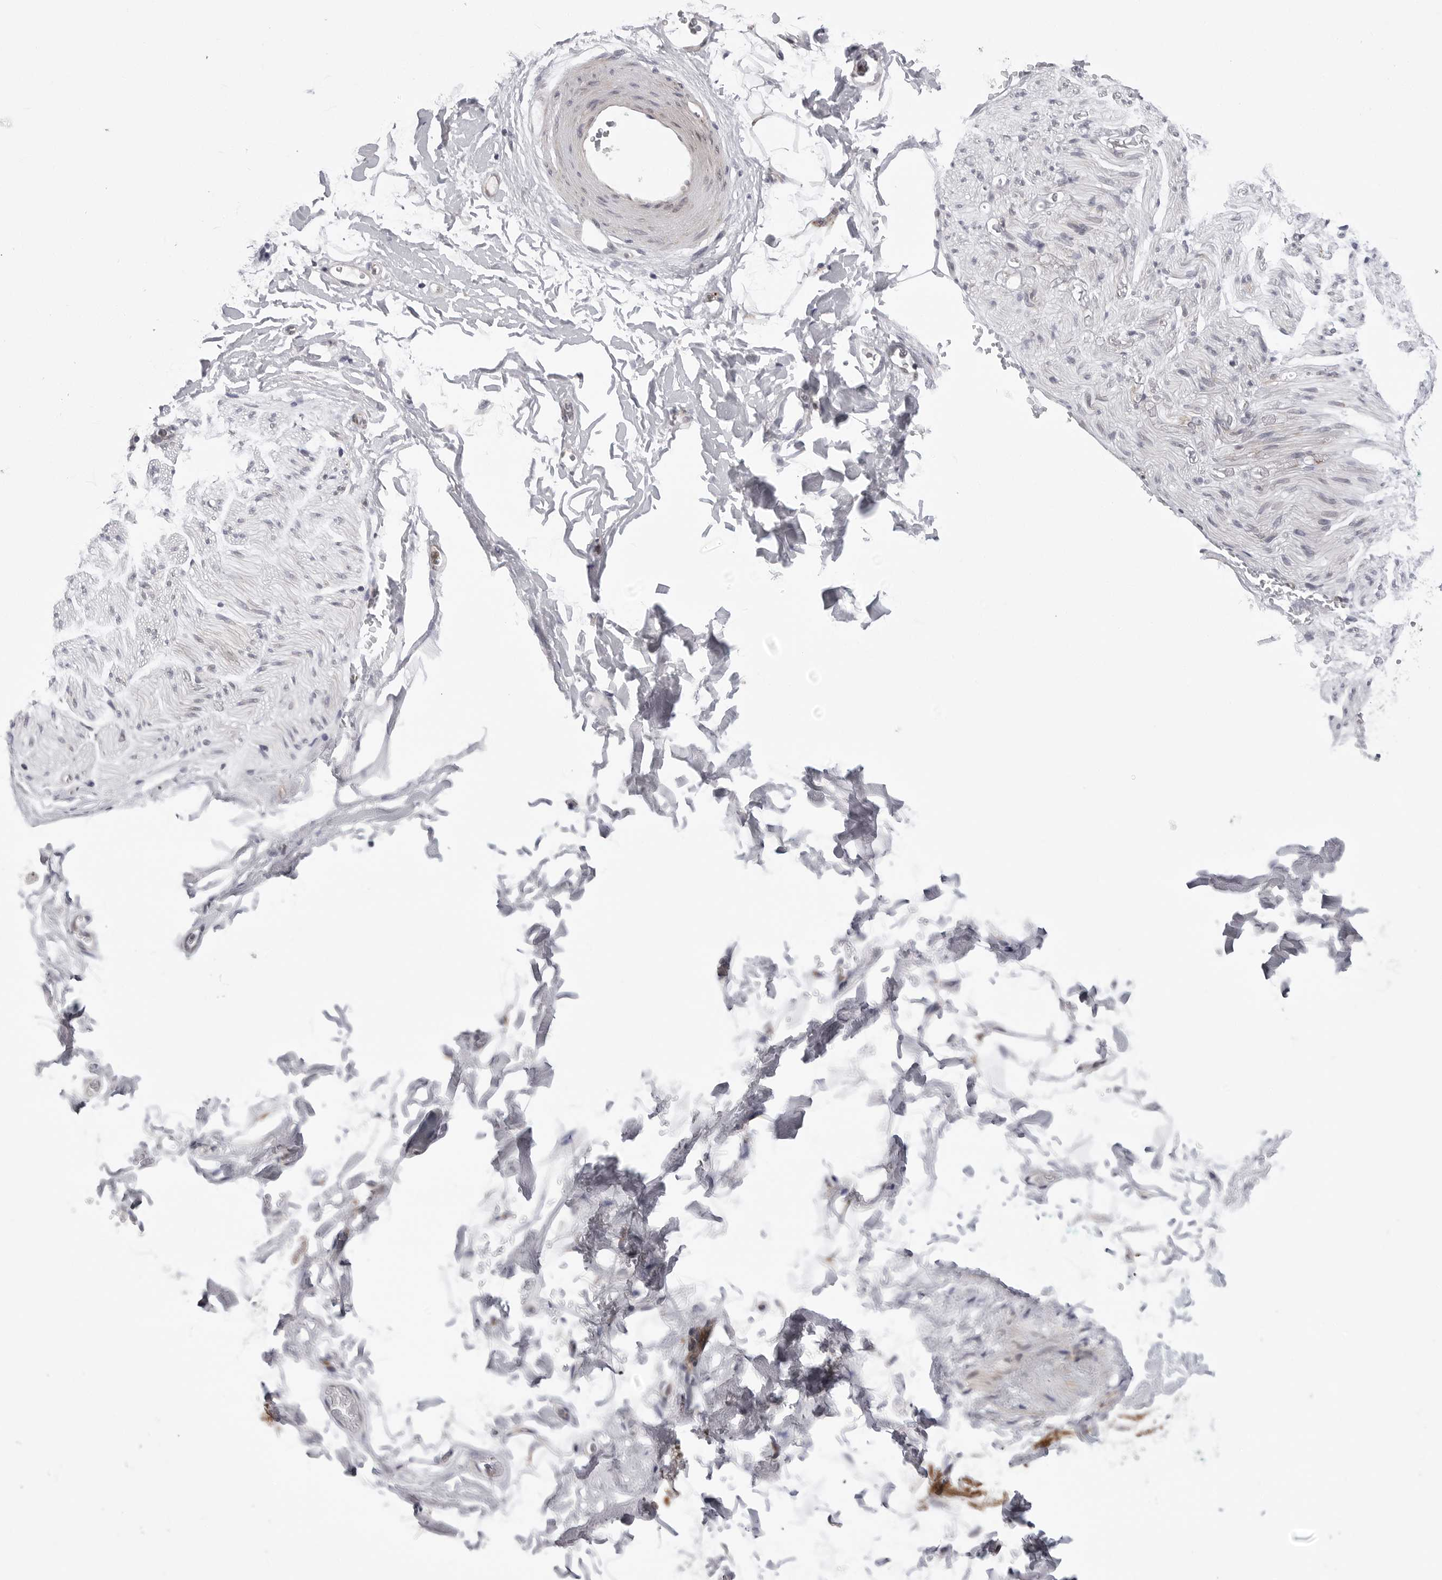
{"staining": {"intensity": "negative", "quantity": "none", "location": "none"}, "tissue": "adipose tissue", "cell_type": "Adipocytes", "image_type": "normal", "snomed": [{"axis": "morphology", "description": "Normal tissue, NOS"}, {"axis": "morphology", "description": "Adenocarcinoma, NOS"}, {"axis": "topography", "description": "Pancreas"}, {"axis": "topography", "description": "Peripheral nerve tissue"}], "caption": "Immunohistochemistry (IHC) of unremarkable adipose tissue displays no staining in adipocytes.", "gene": "CDK20", "patient": {"sex": "male", "age": 59}}